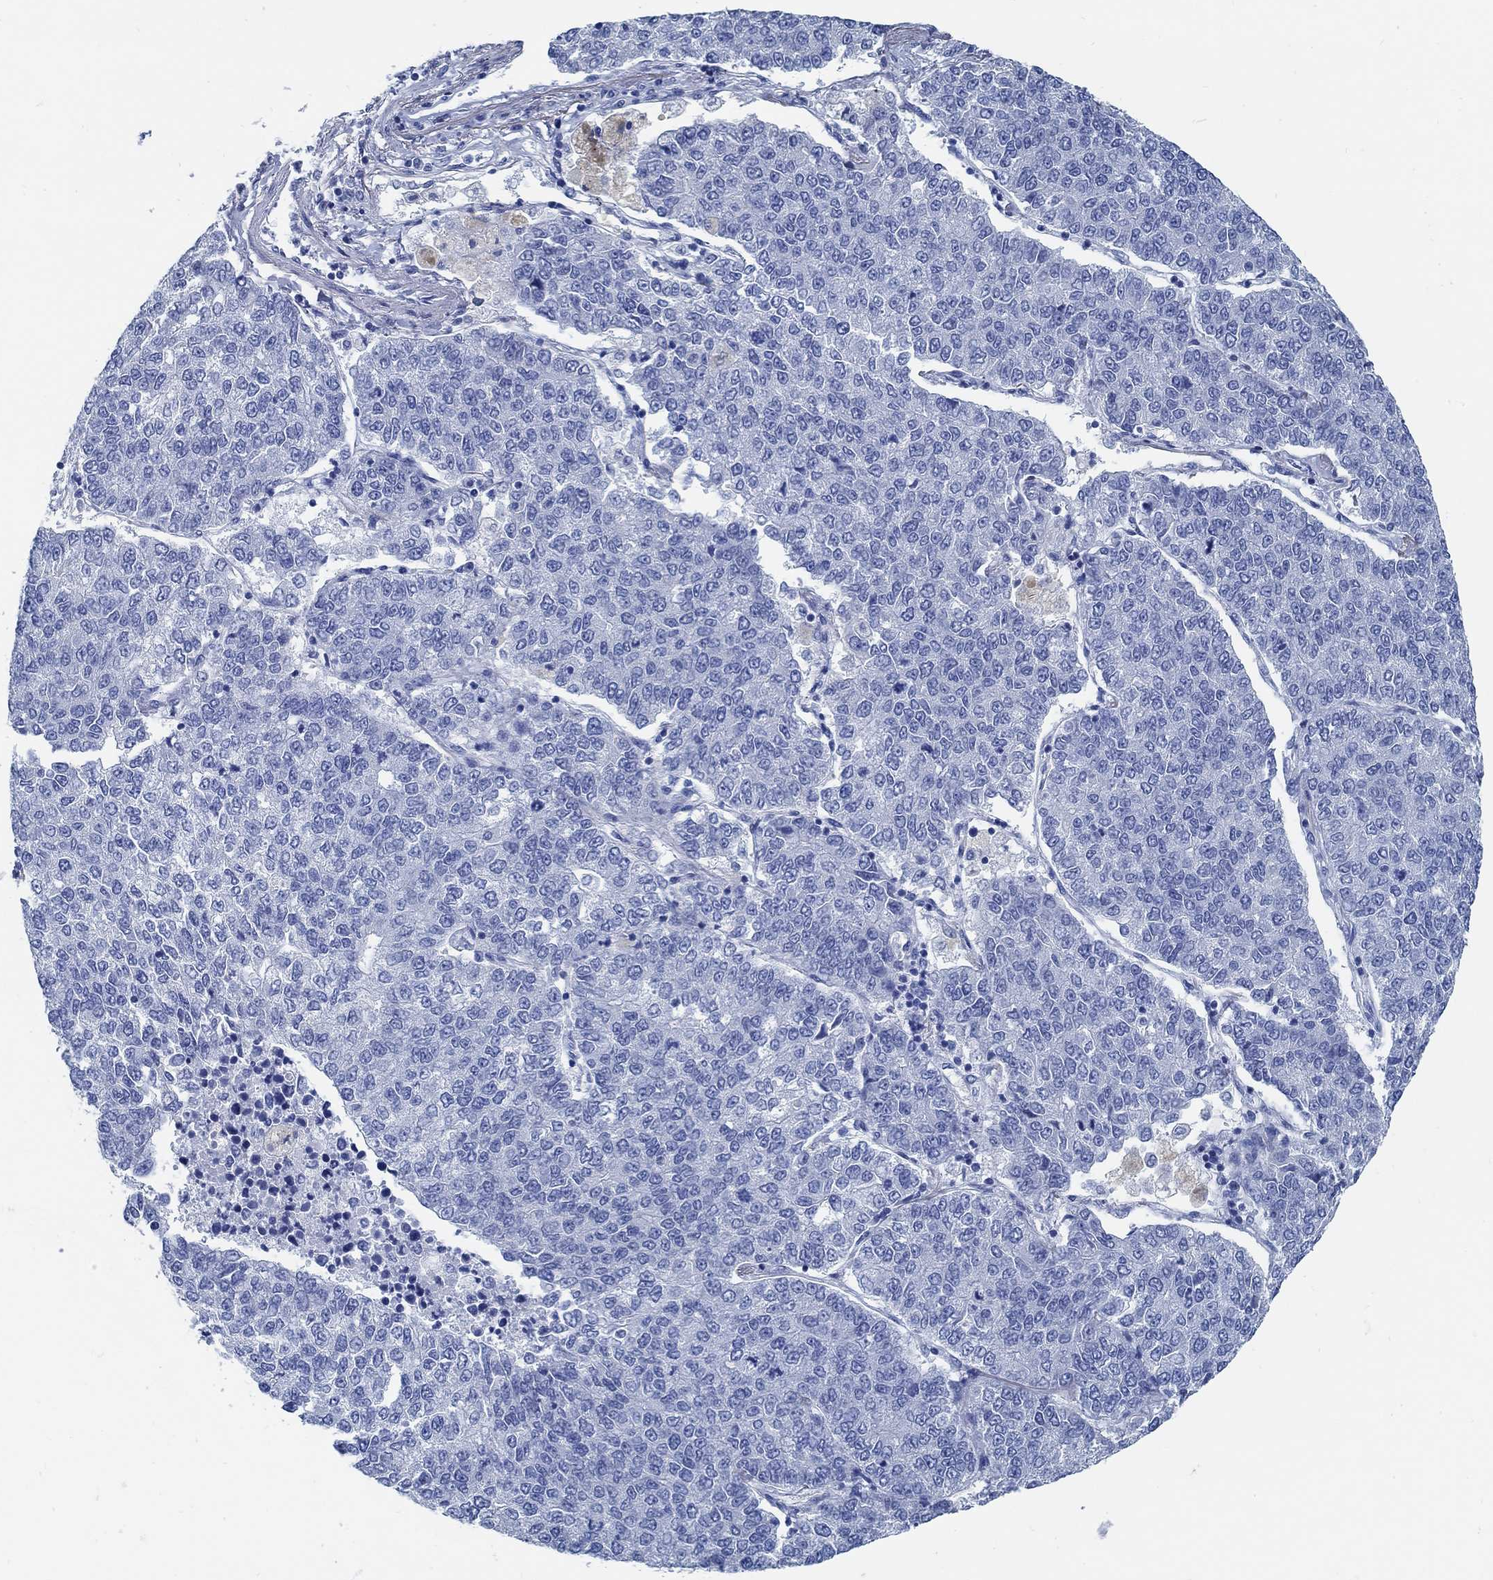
{"staining": {"intensity": "negative", "quantity": "none", "location": "none"}, "tissue": "lung cancer", "cell_type": "Tumor cells", "image_type": "cancer", "snomed": [{"axis": "morphology", "description": "Adenocarcinoma, NOS"}, {"axis": "topography", "description": "Lung"}], "caption": "Tumor cells are negative for protein expression in human lung cancer.", "gene": "SLC45A1", "patient": {"sex": "male", "age": 49}}